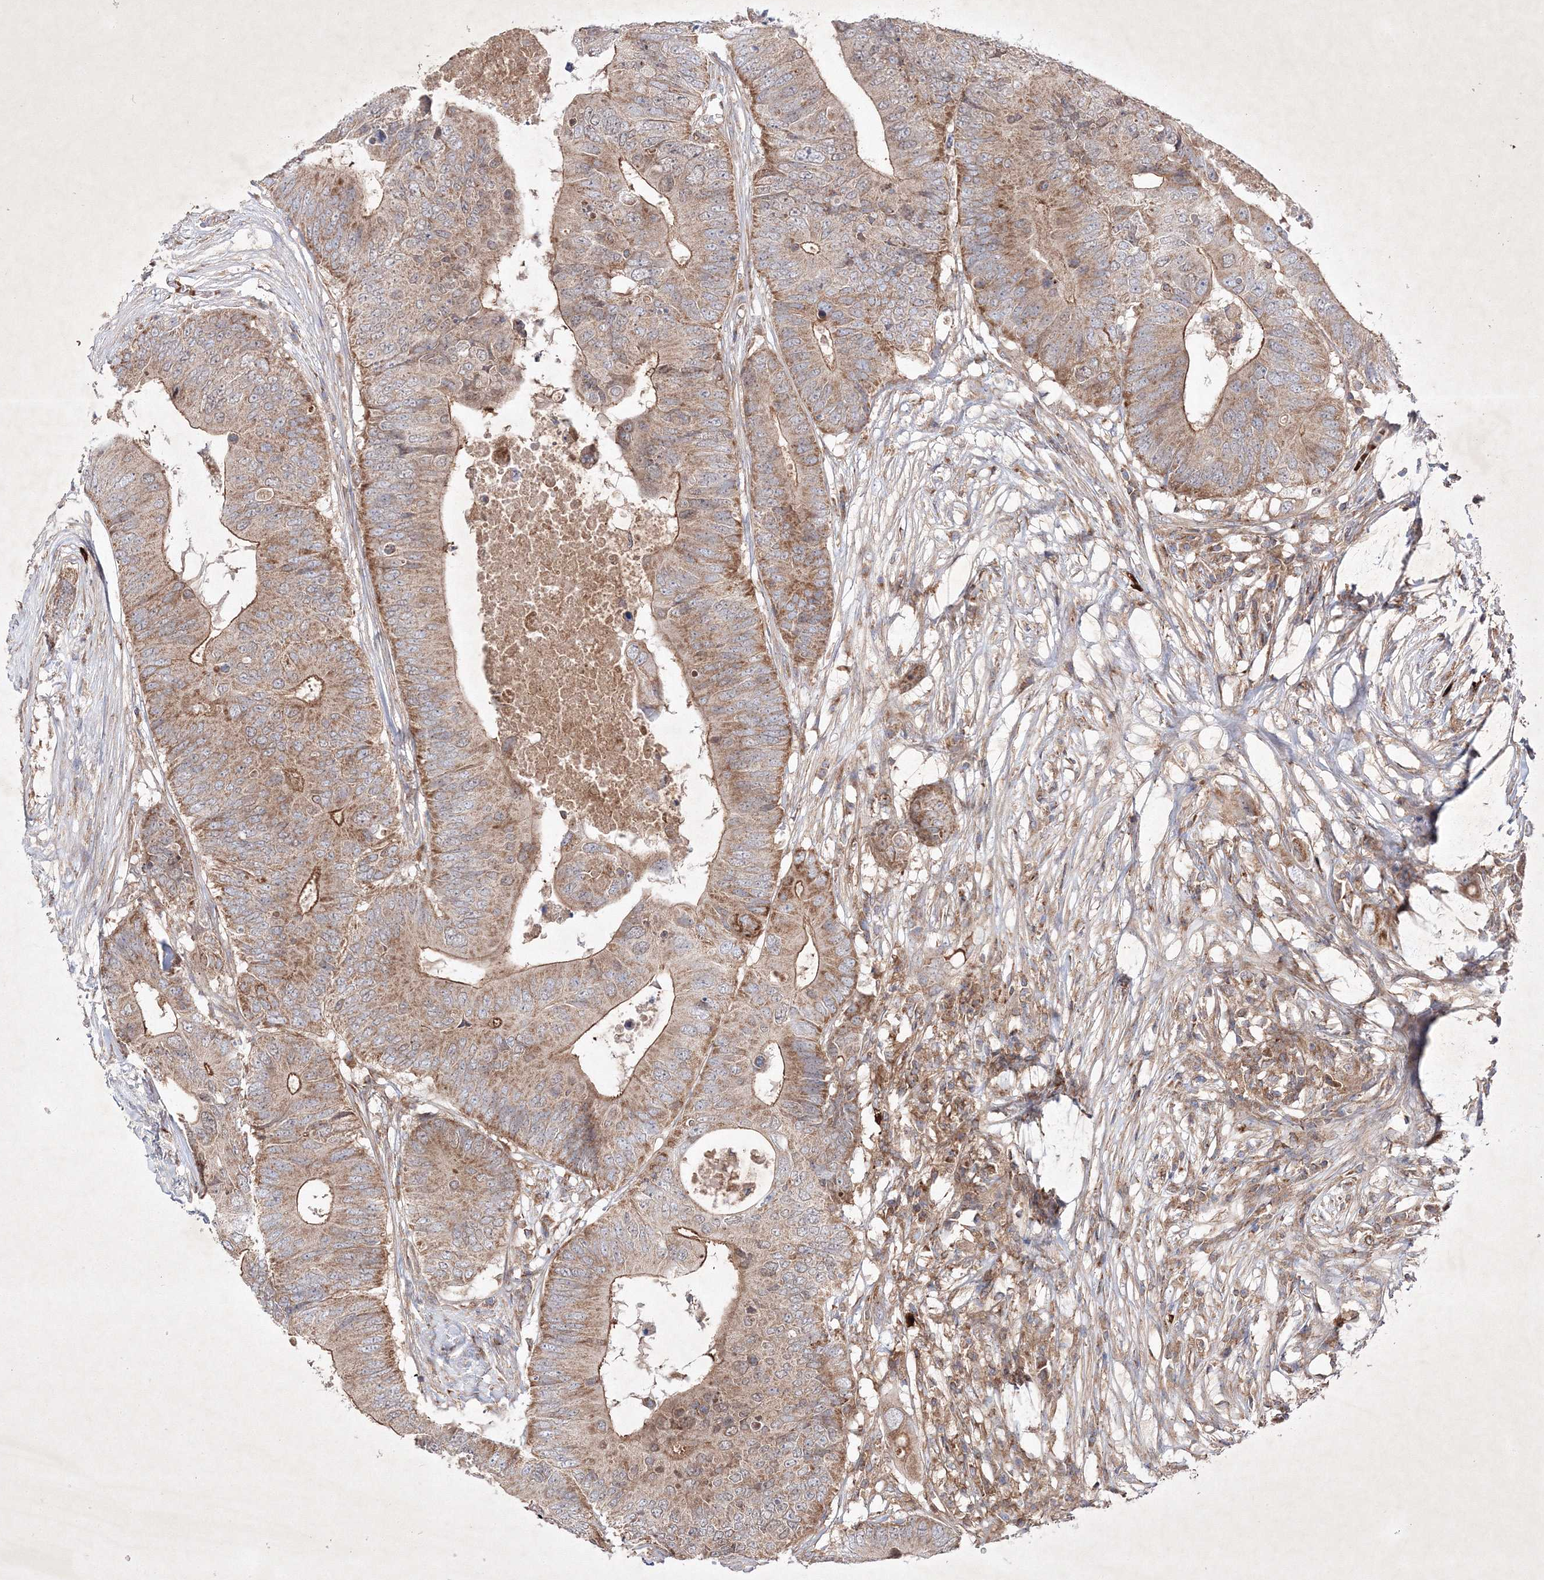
{"staining": {"intensity": "moderate", "quantity": ">75%", "location": "cytoplasmic/membranous"}, "tissue": "colorectal cancer", "cell_type": "Tumor cells", "image_type": "cancer", "snomed": [{"axis": "morphology", "description": "Adenocarcinoma, NOS"}, {"axis": "topography", "description": "Colon"}], "caption": "Immunohistochemical staining of human colorectal cancer (adenocarcinoma) demonstrates medium levels of moderate cytoplasmic/membranous expression in about >75% of tumor cells. (IHC, brightfield microscopy, high magnification).", "gene": "OPA1", "patient": {"sex": "male", "age": 71}}